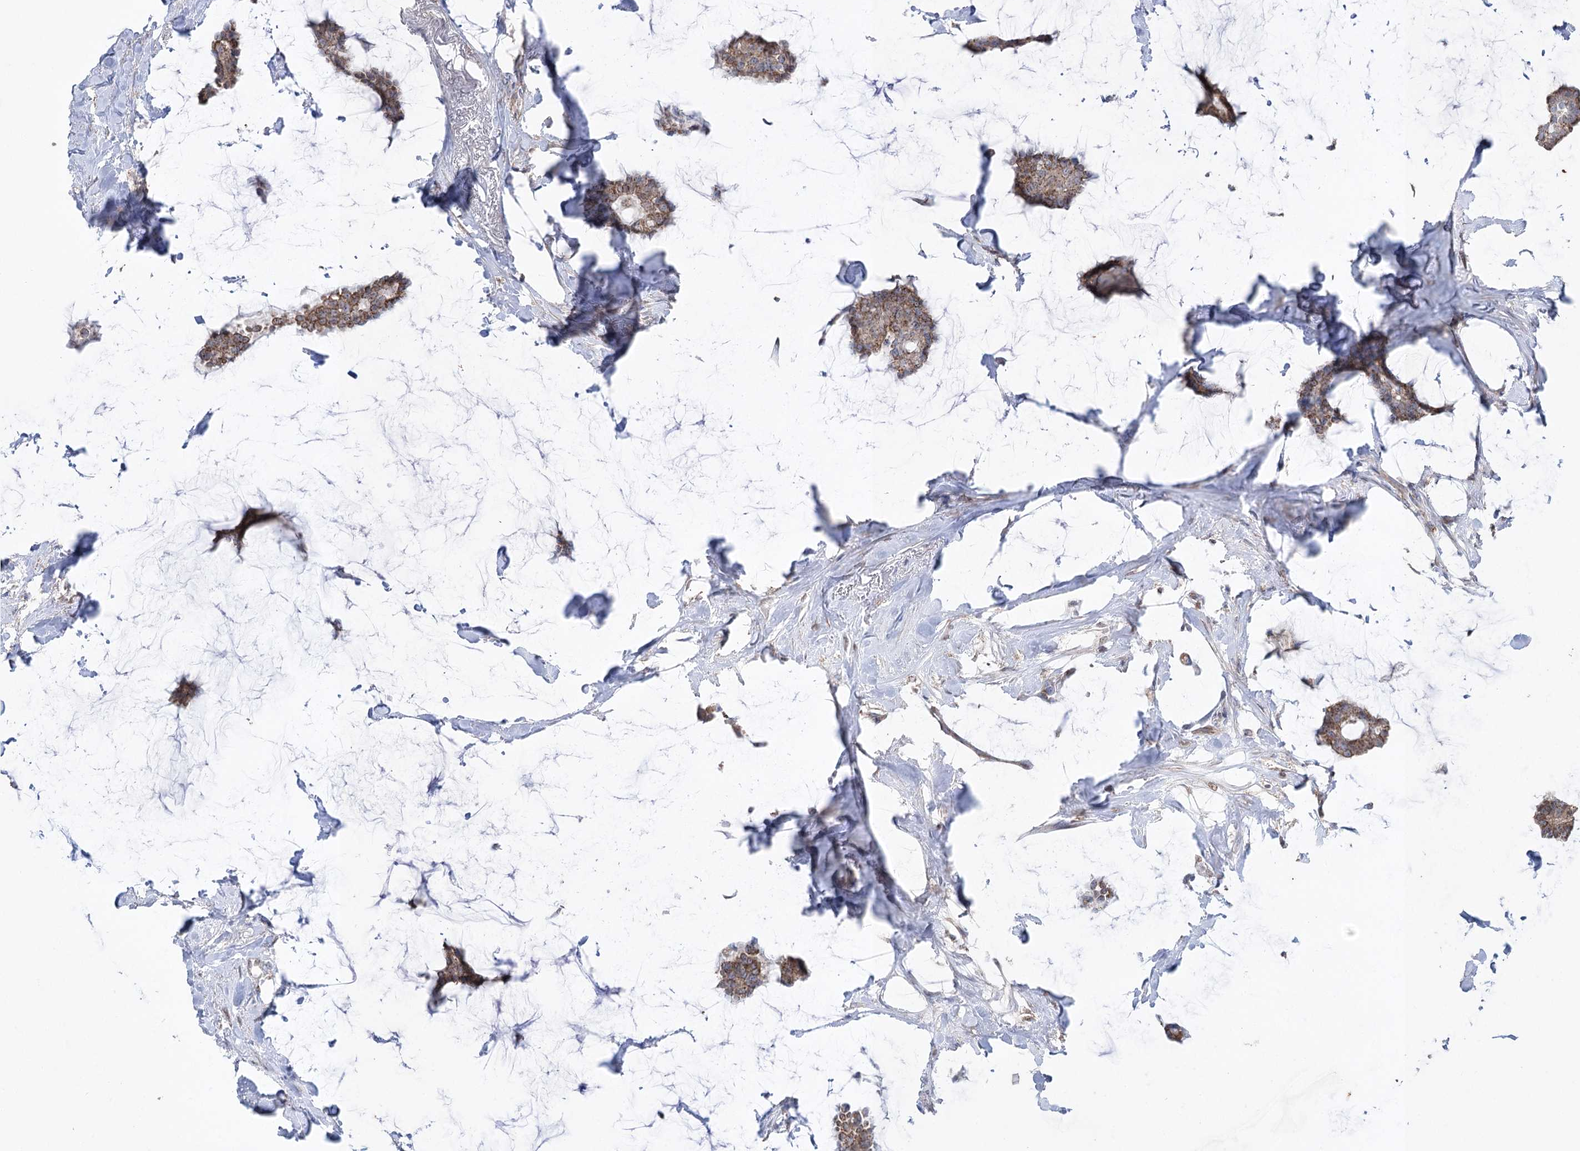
{"staining": {"intensity": "moderate", "quantity": ">75%", "location": "cytoplasmic/membranous"}, "tissue": "breast cancer", "cell_type": "Tumor cells", "image_type": "cancer", "snomed": [{"axis": "morphology", "description": "Duct carcinoma"}, {"axis": "topography", "description": "Breast"}], "caption": "This is an image of IHC staining of breast cancer, which shows moderate expression in the cytoplasmic/membranous of tumor cells.", "gene": "ZSCAN23", "patient": {"sex": "female", "age": 93}}